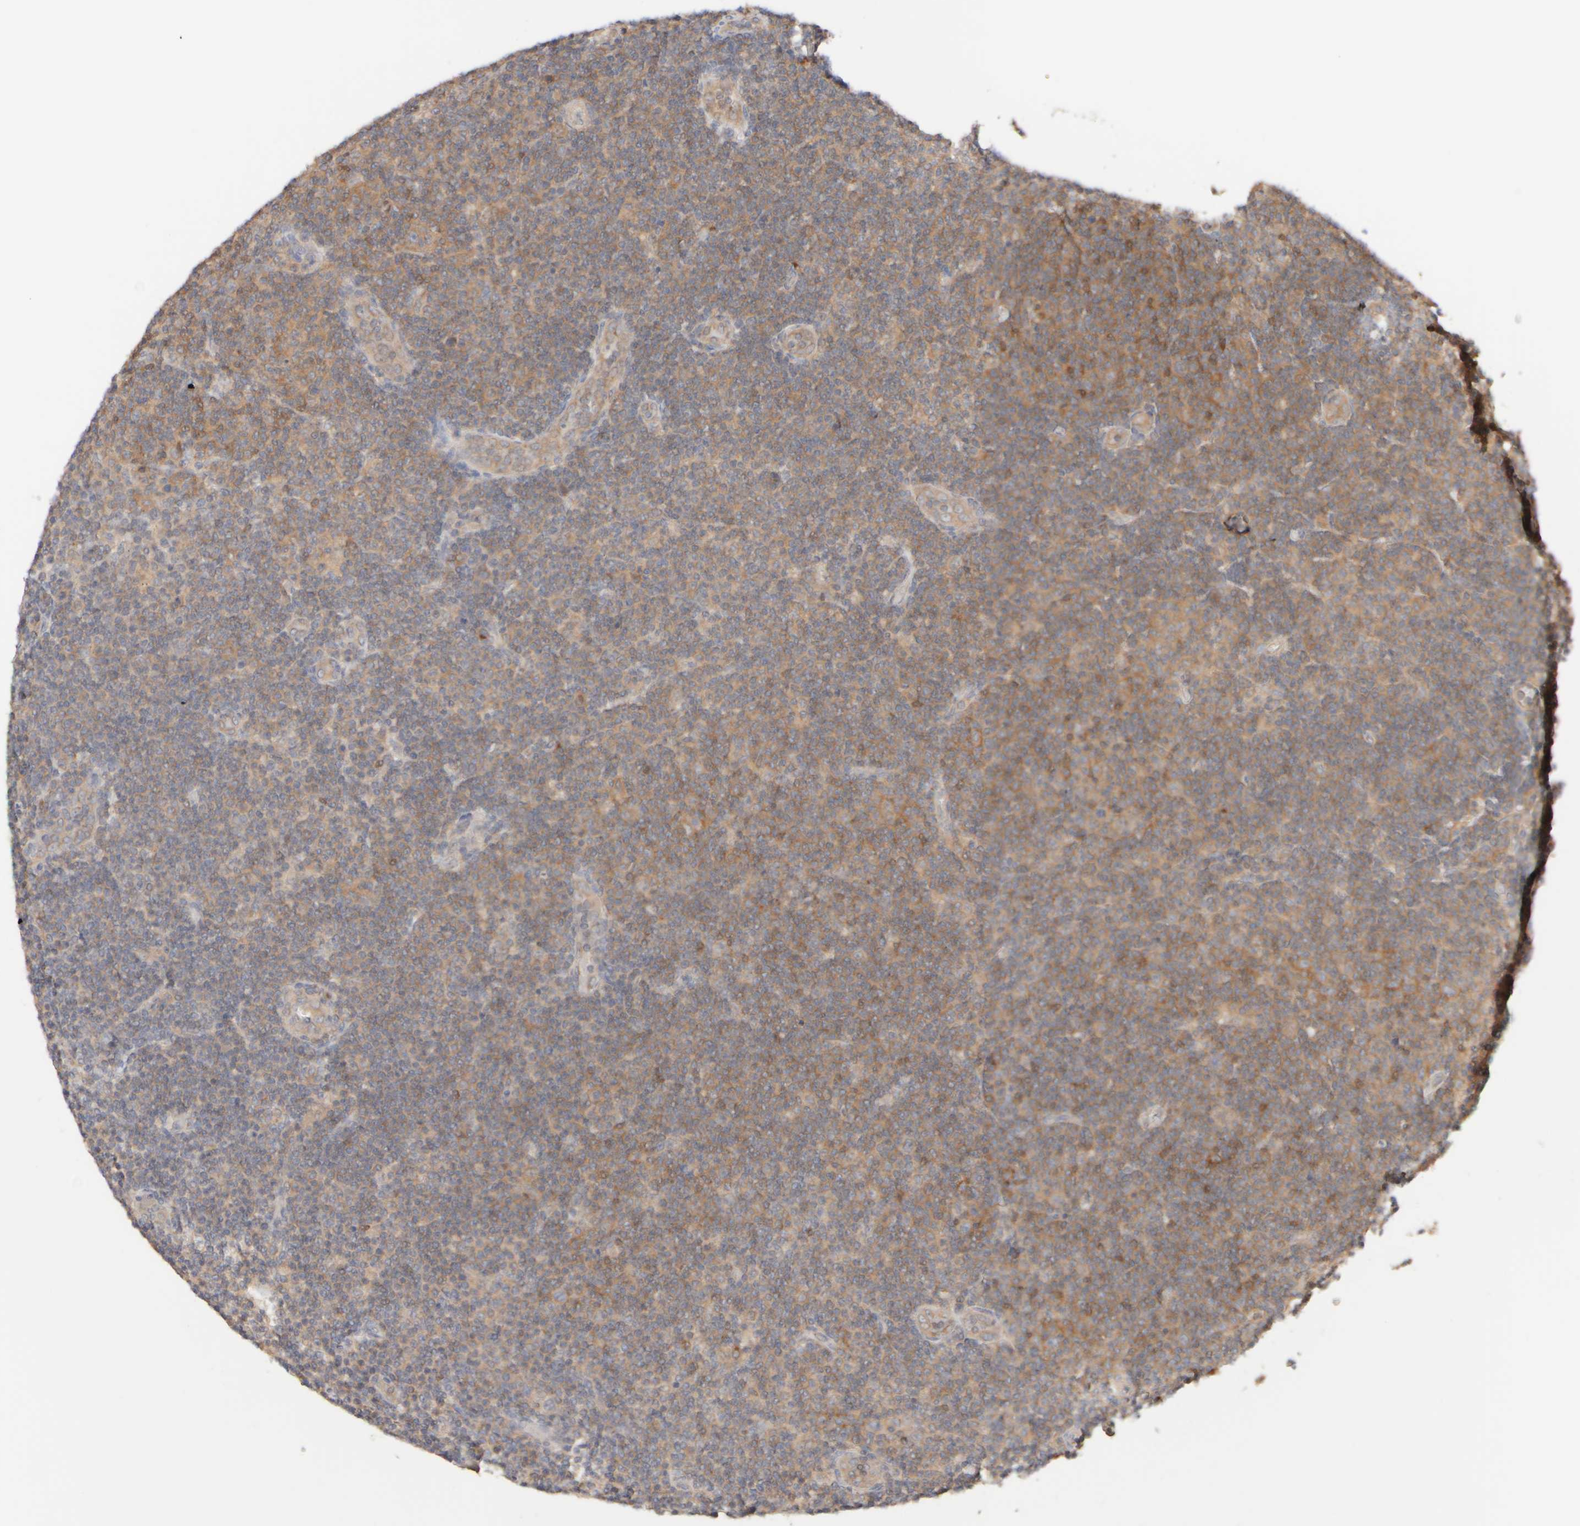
{"staining": {"intensity": "moderate", "quantity": "25%-75%", "location": "cytoplasmic/membranous"}, "tissue": "lymphoma", "cell_type": "Tumor cells", "image_type": "cancer", "snomed": [{"axis": "morphology", "description": "Malignant lymphoma, non-Hodgkin's type, Low grade"}, {"axis": "topography", "description": "Lymph node"}], "caption": "Protein analysis of low-grade malignant lymphoma, non-Hodgkin's type tissue demonstrates moderate cytoplasmic/membranous expression in approximately 25%-75% of tumor cells.", "gene": "RABEP1", "patient": {"sex": "male", "age": 83}}